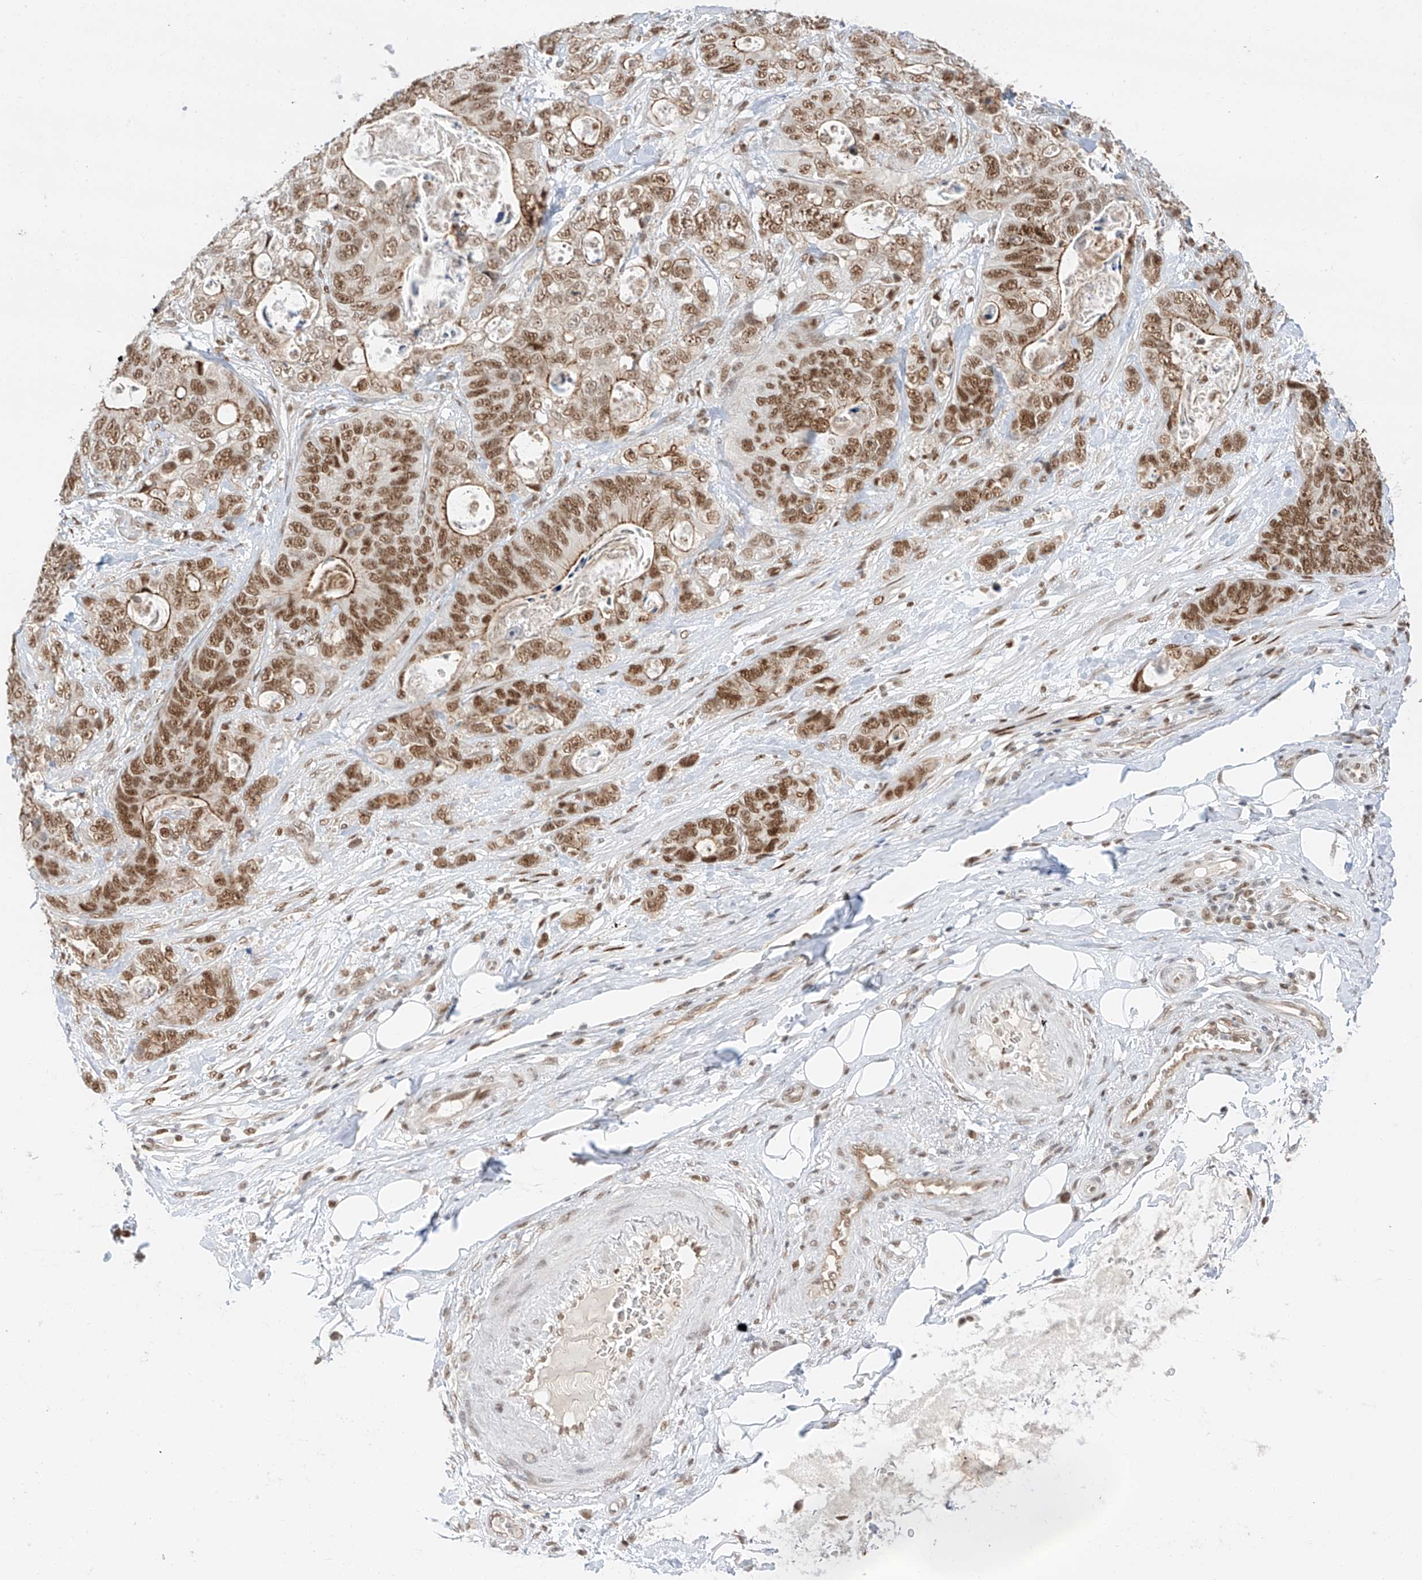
{"staining": {"intensity": "strong", "quantity": ">75%", "location": "cytoplasmic/membranous,nuclear"}, "tissue": "stomach cancer", "cell_type": "Tumor cells", "image_type": "cancer", "snomed": [{"axis": "morphology", "description": "Normal tissue, NOS"}, {"axis": "morphology", "description": "Adenocarcinoma, NOS"}, {"axis": "topography", "description": "Stomach"}], "caption": "DAB (3,3'-diaminobenzidine) immunohistochemical staining of human adenocarcinoma (stomach) reveals strong cytoplasmic/membranous and nuclear protein positivity in approximately >75% of tumor cells.", "gene": "POGK", "patient": {"sex": "female", "age": 89}}